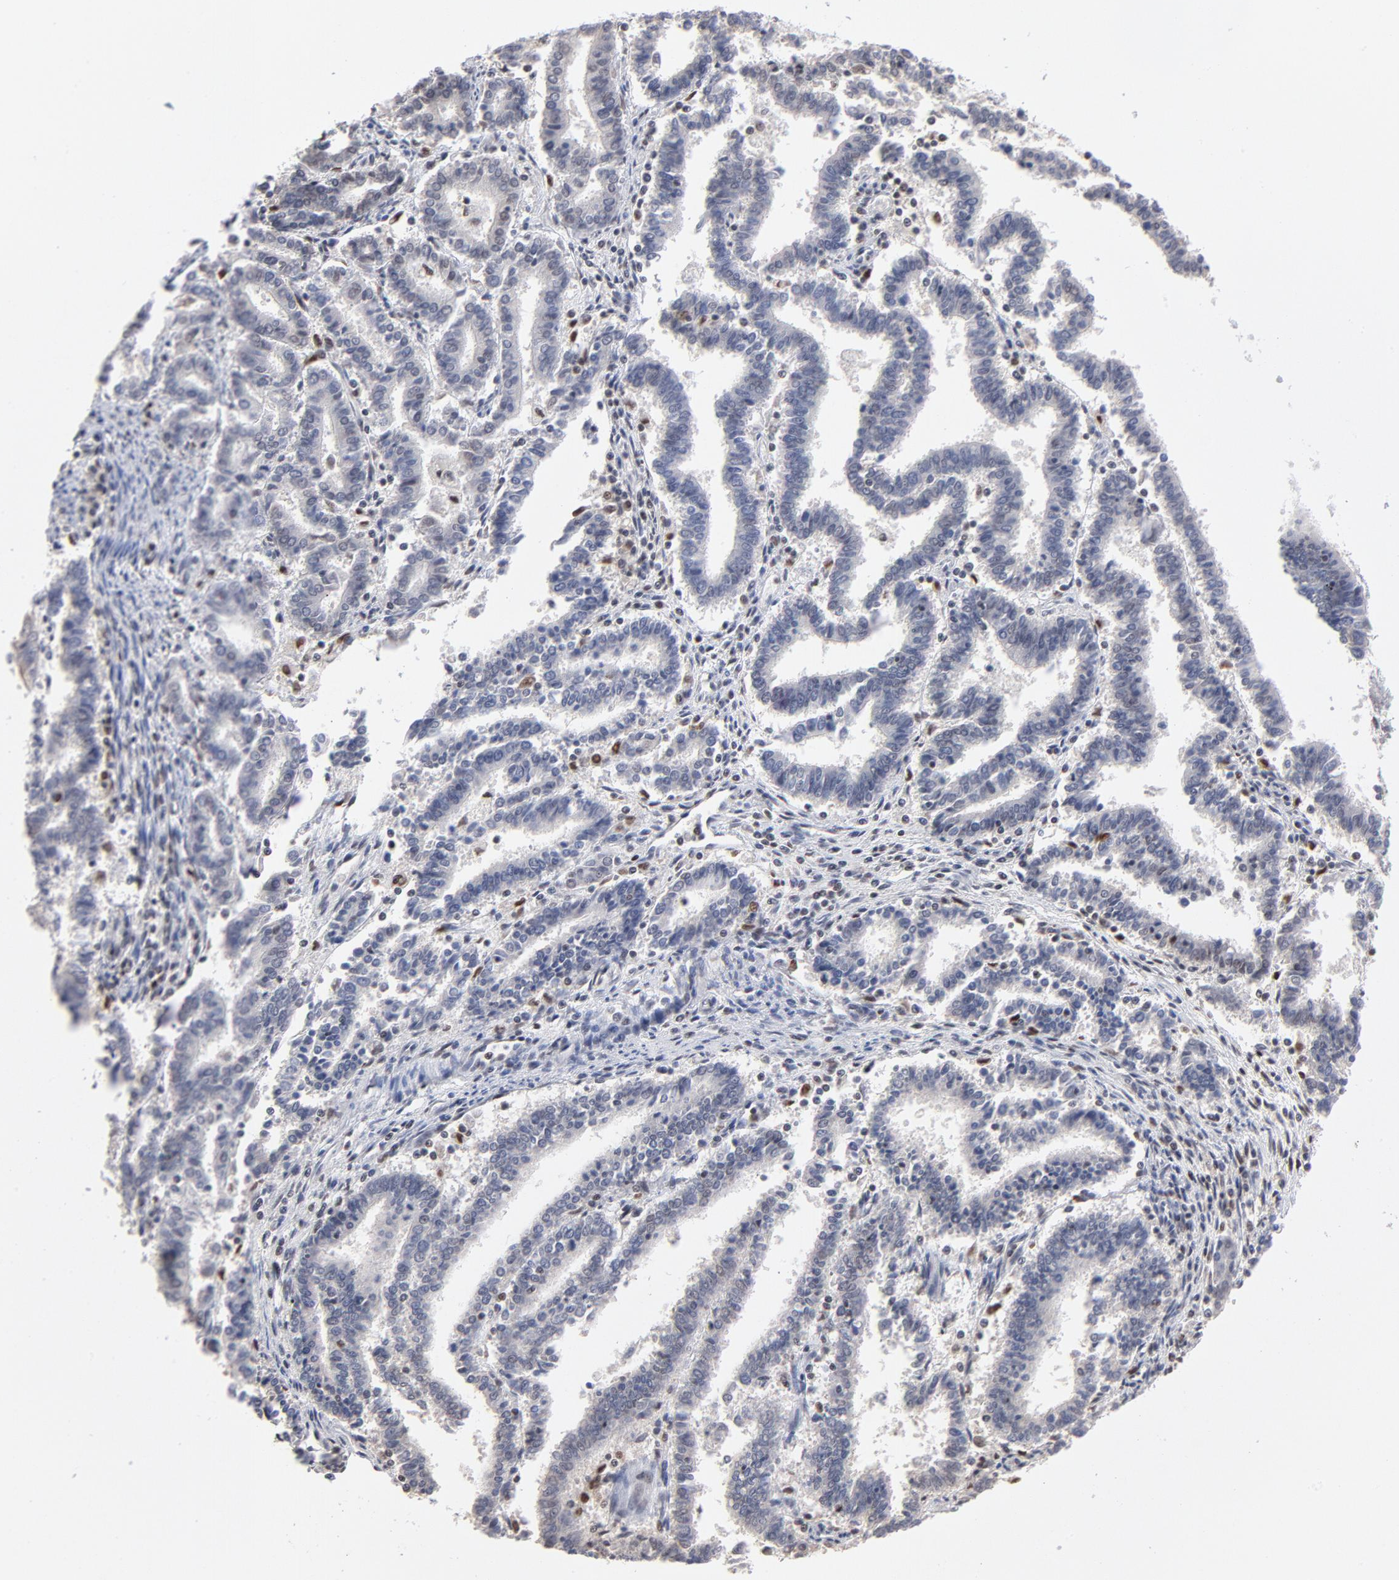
{"staining": {"intensity": "negative", "quantity": "none", "location": "none"}, "tissue": "endometrial cancer", "cell_type": "Tumor cells", "image_type": "cancer", "snomed": [{"axis": "morphology", "description": "Adenocarcinoma, NOS"}, {"axis": "topography", "description": "Uterus"}], "caption": "High power microscopy photomicrograph of an immunohistochemistry image of adenocarcinoma (endometrial), revealing no significant expression in tumor cells.", "gene": "MAX", "patient": {"sex": "female", "age": 83}}